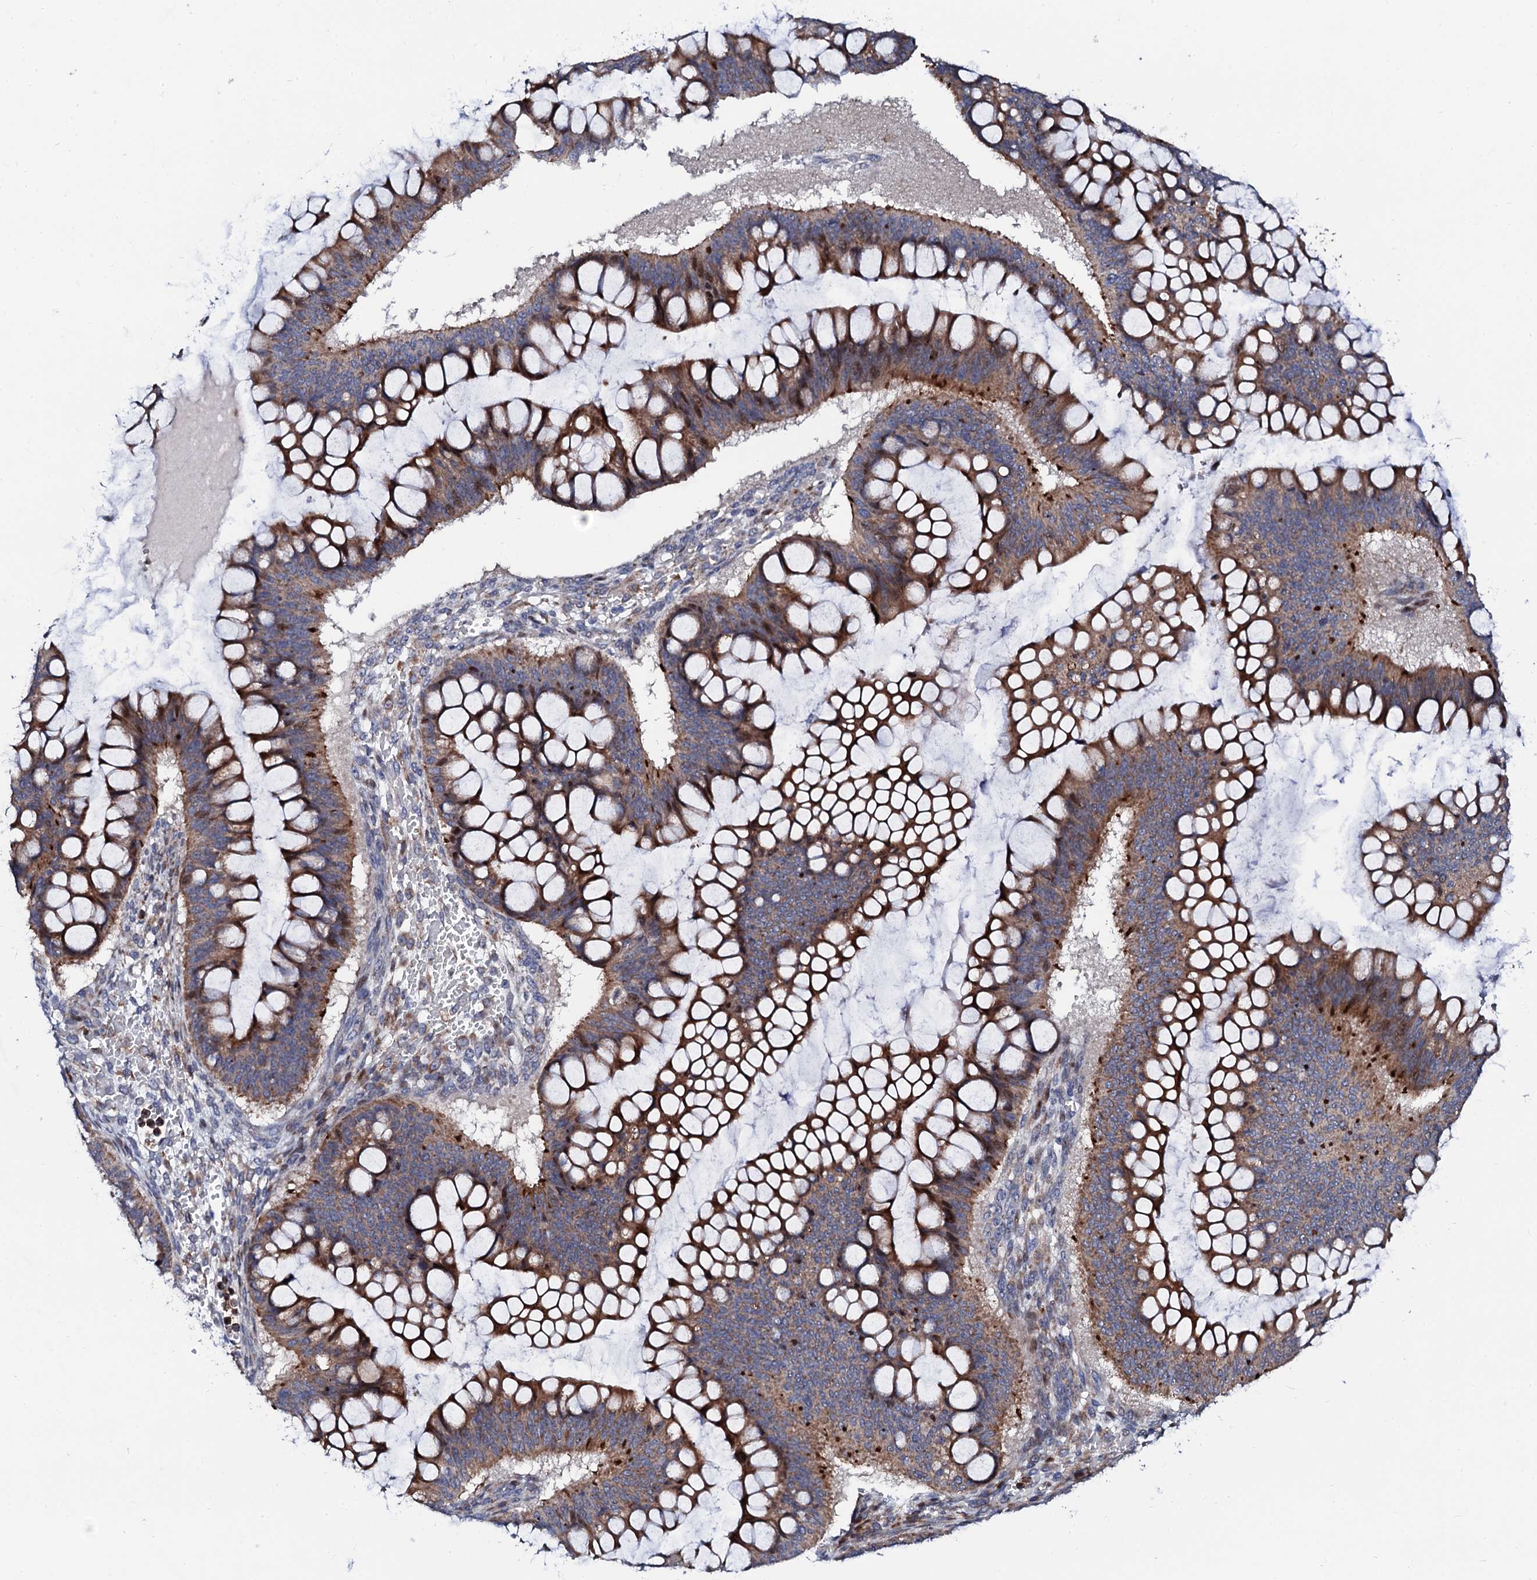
{"staining": {"intensity": "strong", "quantity": ">75%", "location": "cytoplasmic/membranous"}, "tissue": "ovarian cancer", "cell_type": "Tumor cells", "image_type": "cancer", "snomed": [{"axis": "morphology", "description": "Cystadenocarcinoma, mucinous, NOS"}, {"axis": "topography", "description": "Ovary"}], "caption": "A high amount of strong cytoplasmic/membranous expression is appreciated in approximately >75% of tumor cells in ovarian mucinous cystadenocarcinoma tissue.", "gene": "TCIRG1", "patient": {"sex": "female", "age": 73}}